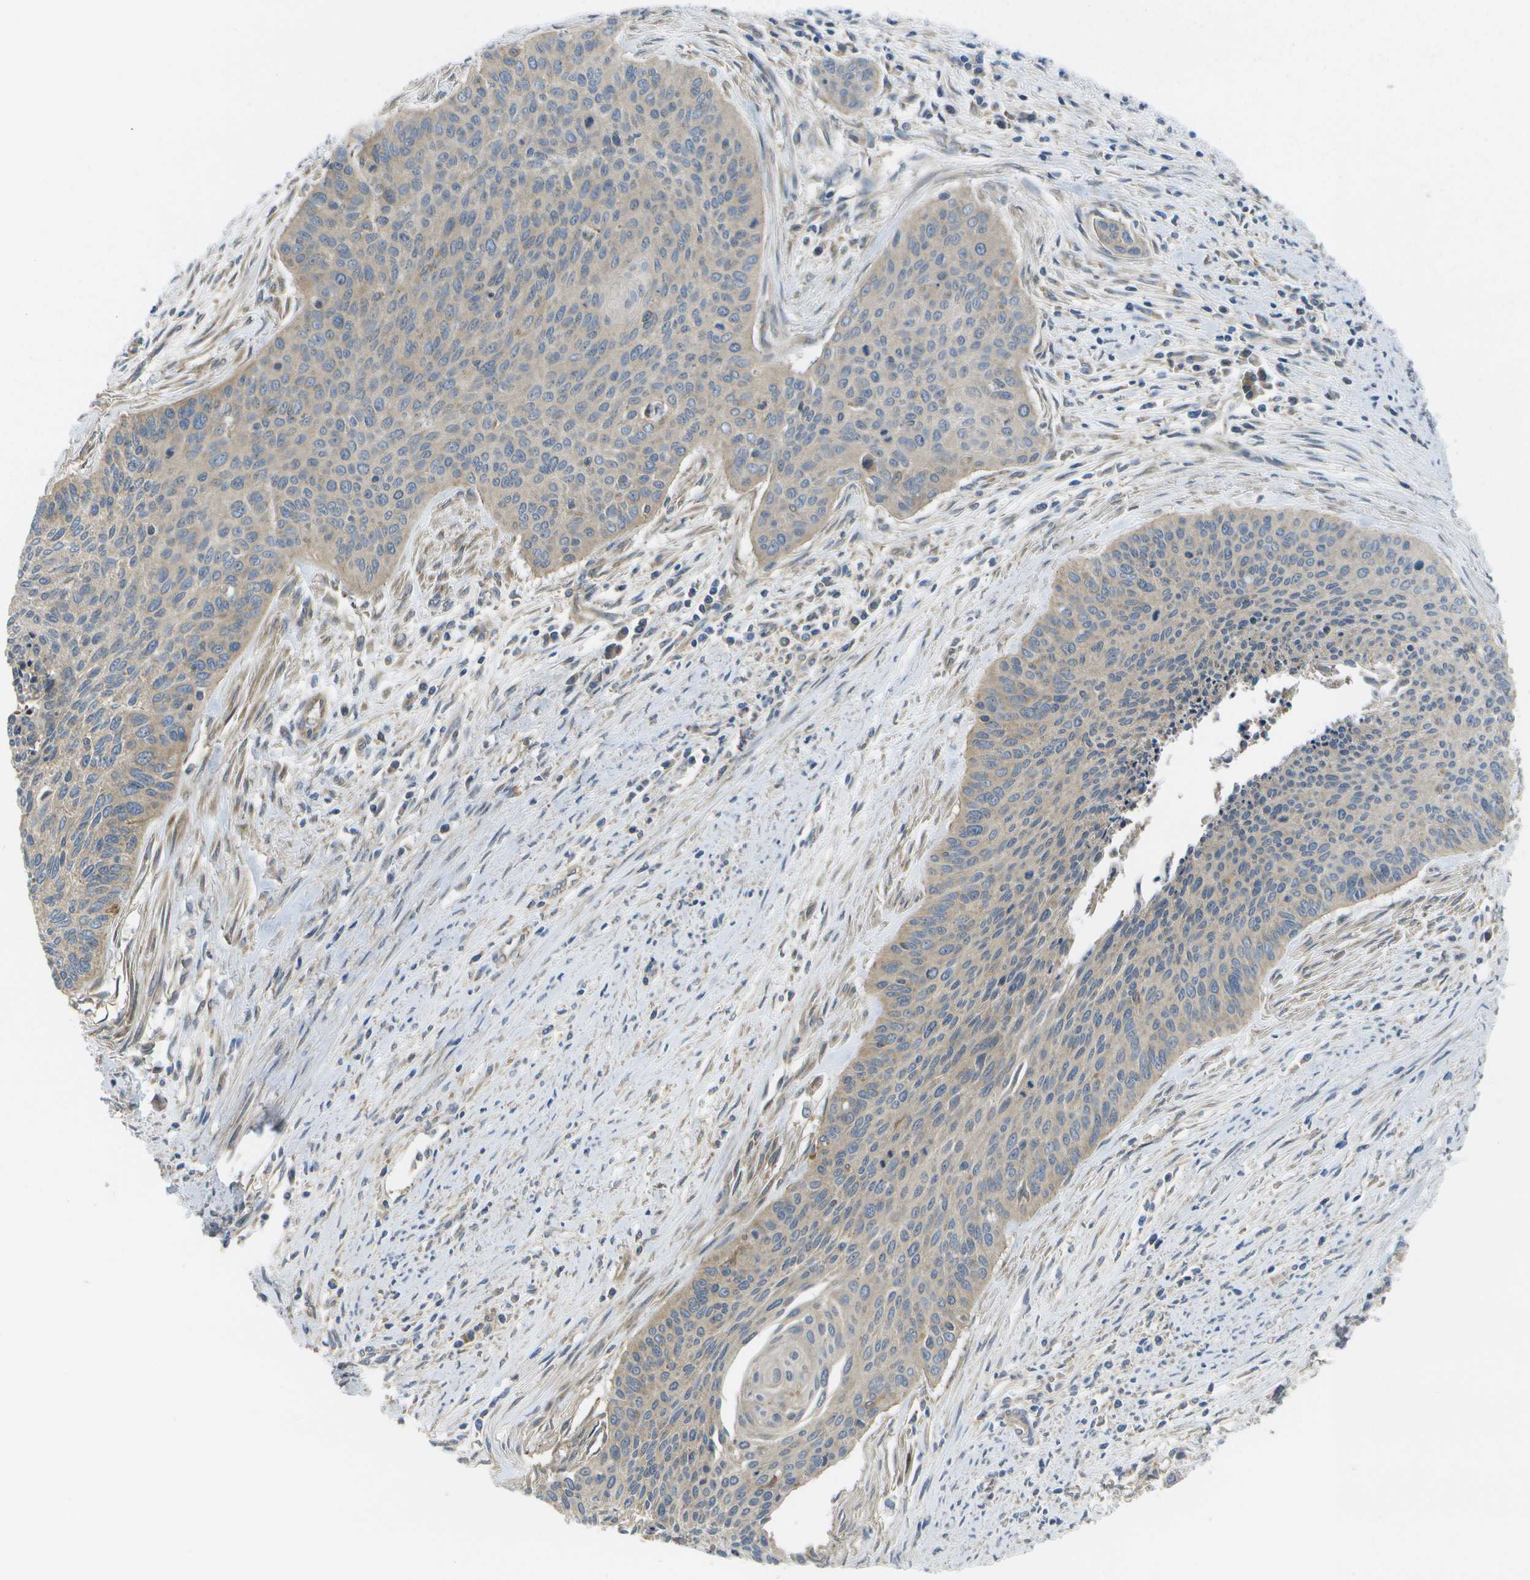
{"staining": {"intensity": "weak", "quantity": "25%-75%", "location": "cytoplasmic/membranous"}, "tissue": "cervical cancer", "cell_type": "Tumor cells", "image_type": "cancer", "snomed": [{"axis": "morphology", "description": "Squamous cell carcinoma, NOS"}, {"axis": "topography", "description": "Cervix"}], "caption": "A photomicrograph of human cervical cancer stained for a protein shows weak cytoplasmic/membranous brown staining in tumor cells.", "gene": "DPM3", "patient": {"sex": "female", "age": 55}}